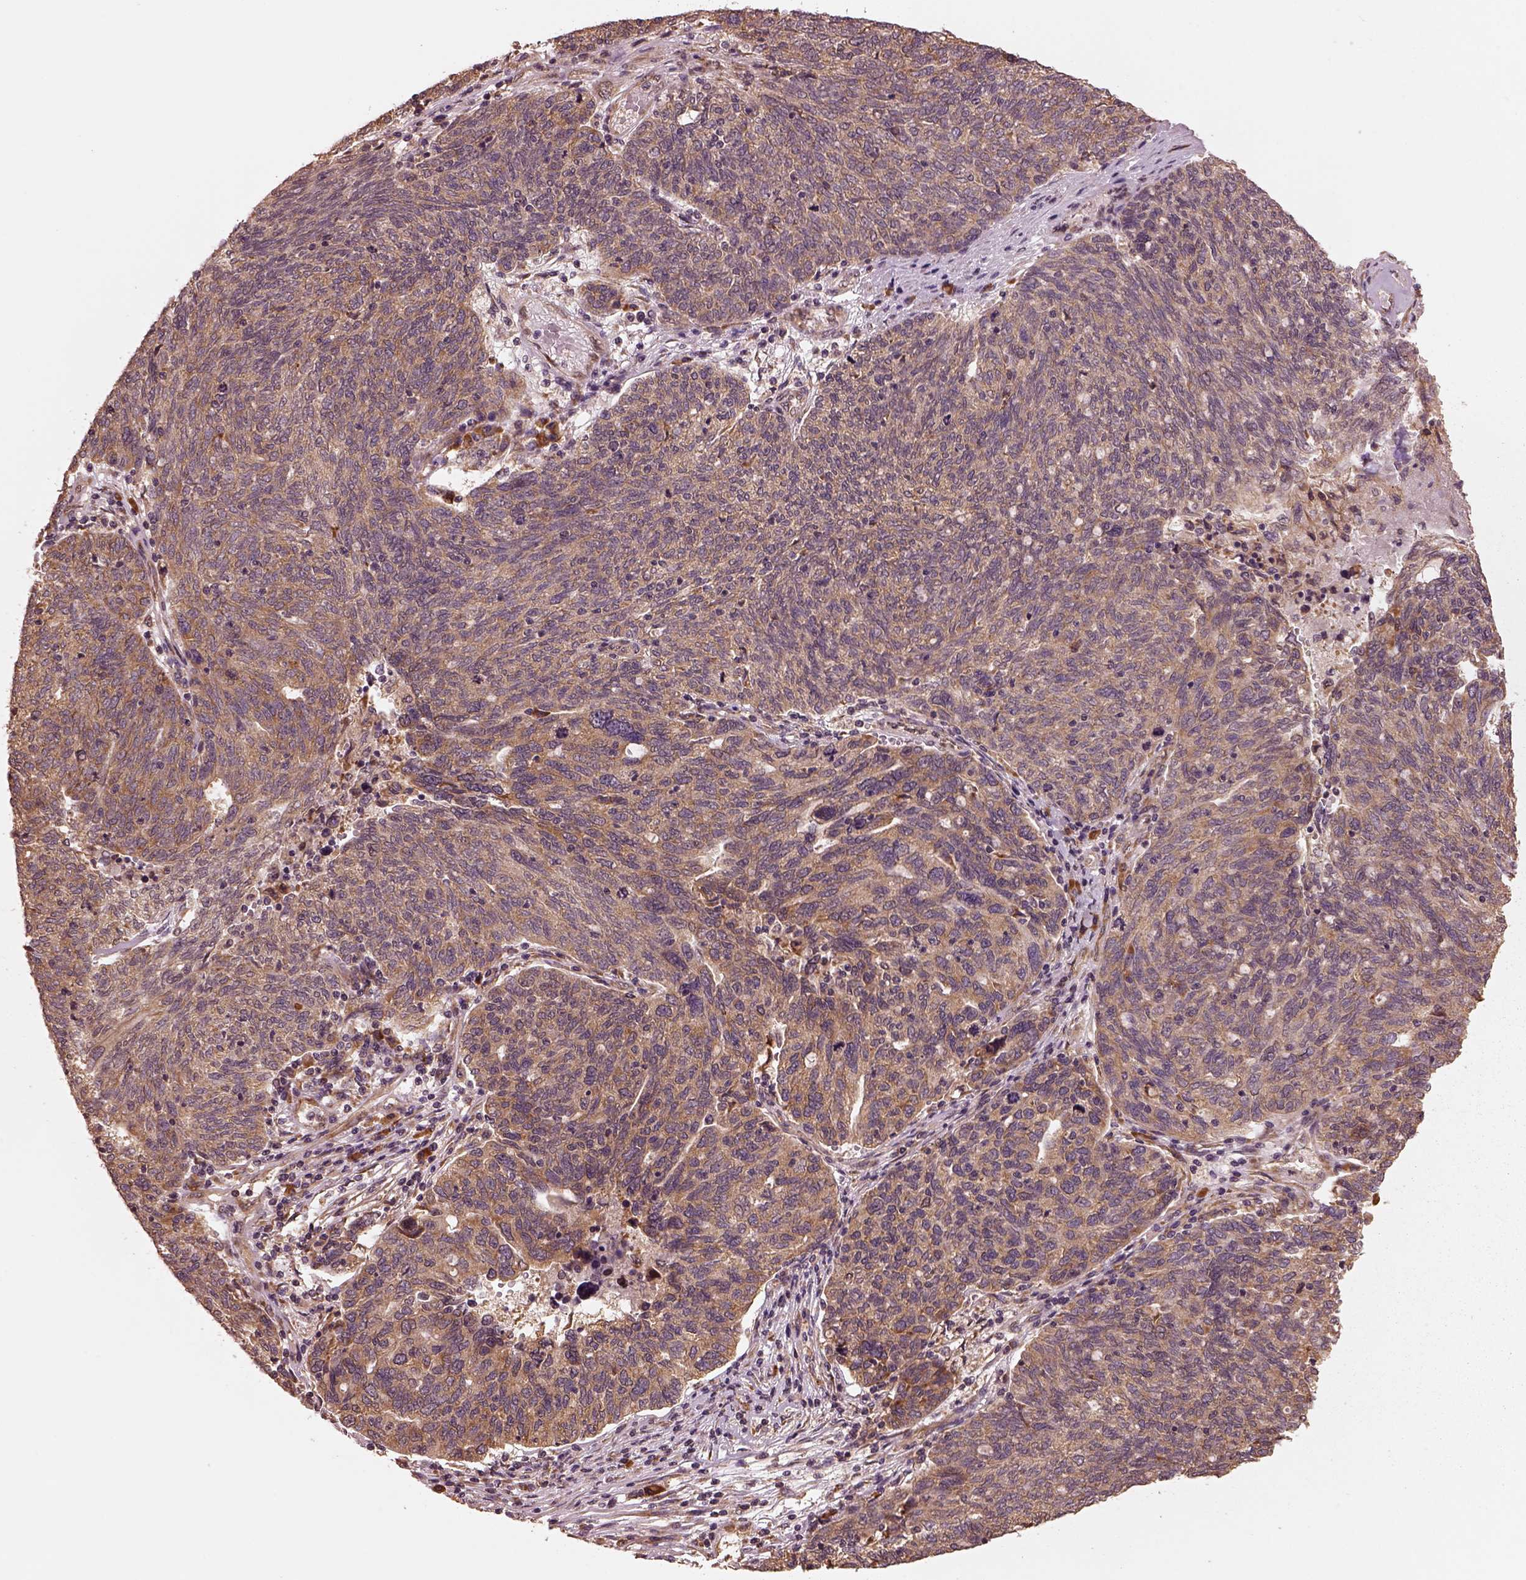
{"staining": {"intensity": "moderate", "quantity": ">75%", "location": "cytoplasmic/membranous"}, "tissue": "ovarian cancer", "cell_type": "Tumor cells", "image_type": "cancer", "snomed": [{"axis": "morphology", "description": "Carcinoma, endometroid"}, {"axis": "topography", "description": "Ovary"}], "caption": "There is medium levels of moderate cytoplasmic/membranous positivity in tumor cells of ovarian cancer (endometroid carcinoma), as demonstrated by immunohistochemical staining (brown color).", "gene": "RPS5", "patient": {"sex": "female", "age": 58}}